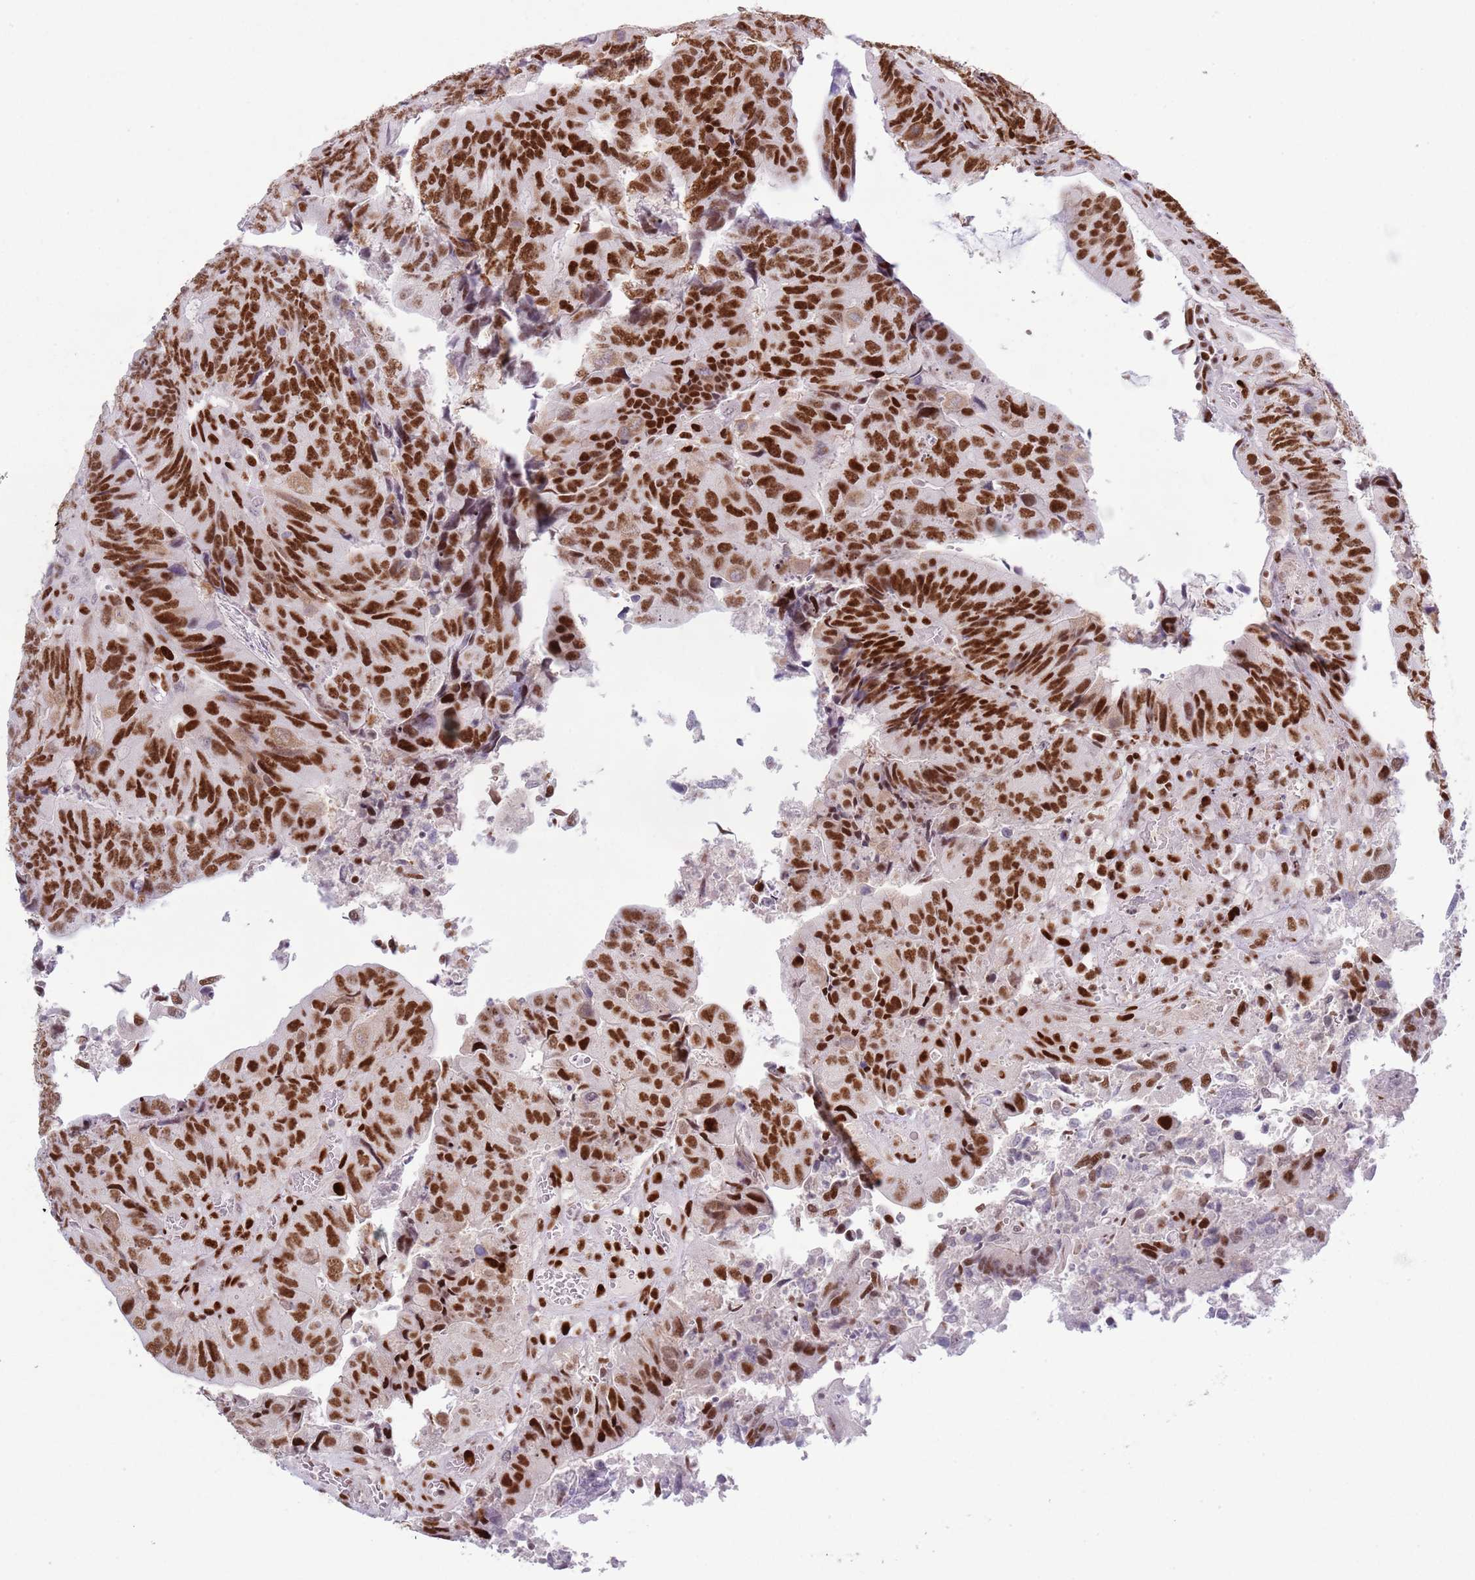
{"staining": {"intensity": "strong", "quantity": ">75%", "location": "nuclear"}, "tissue": "colorectal cancer", "cell_type": "Tumor cells", "image_type": "cancer", "snomed": [{"axis": "morphology", "description": "Adenocarcinoma, NOS"}, {"axis": "topography", "description": "Colon"}], "caption": "Immunohistochemical staining of colorectal cancer (adenocarcinoma) shows strong nuclear protein expression in about >75% of tumor cells.", "gene": "MFSD10", "patient": {"sex": "female", "age": 67}}